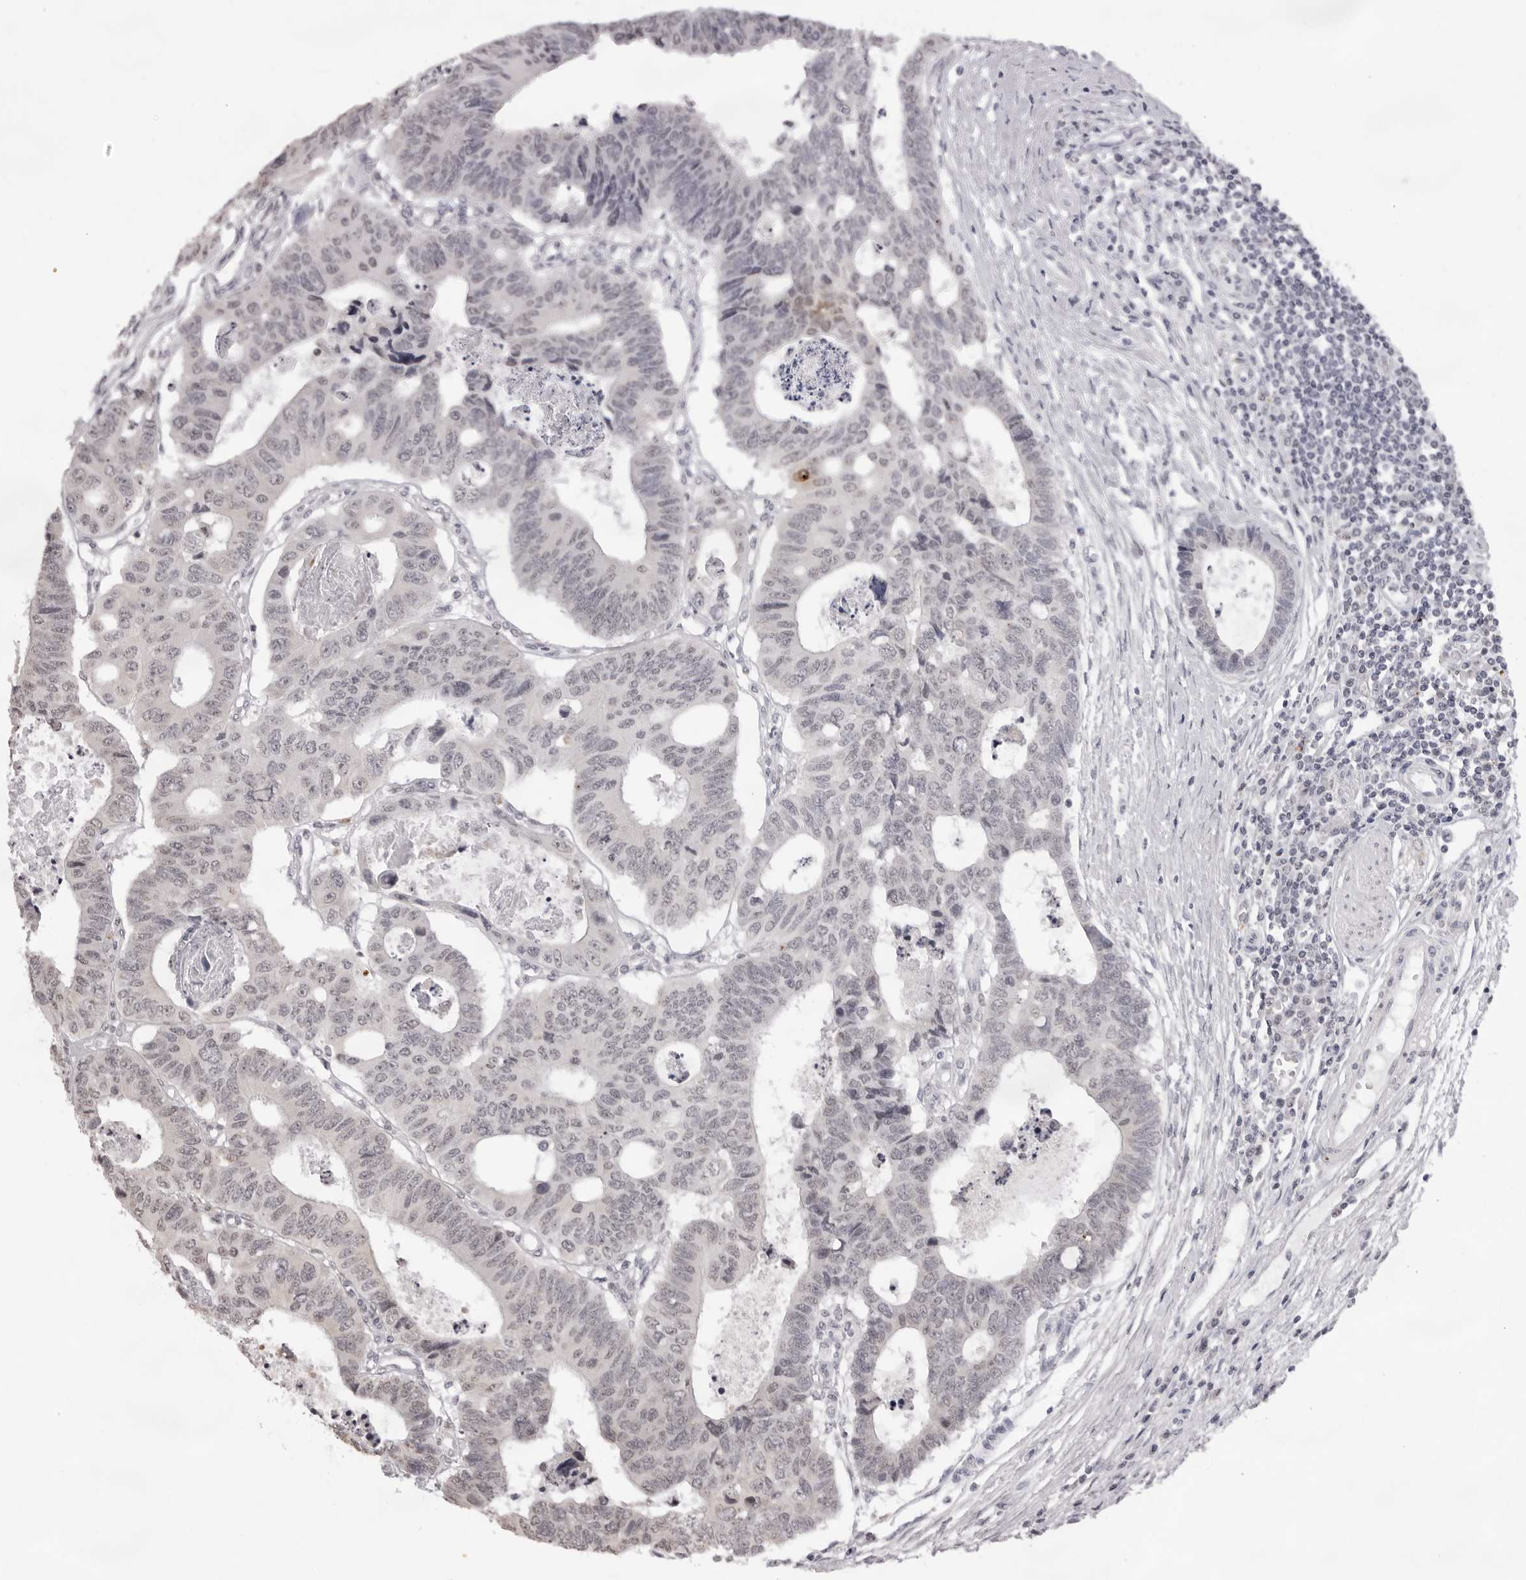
{"staining": {"intensity": "negative", "quantity": "none", "location": "none"}, "tissue": "colorectal cancer", "cell_type": "Tumor cells", "image_type": "cancer", "snomed": [{"axis": "morphology", "description": "Adenocarcinoma, NOS"}, {"axis": "topography", "description": "Rectum"}], "caption": "This is an IHC micrograph of adenocarcinoma (colorectal). There is no positivity in tumor cells.", "gene": "NTM", "patient": {"sex": "male", "age": 84}}